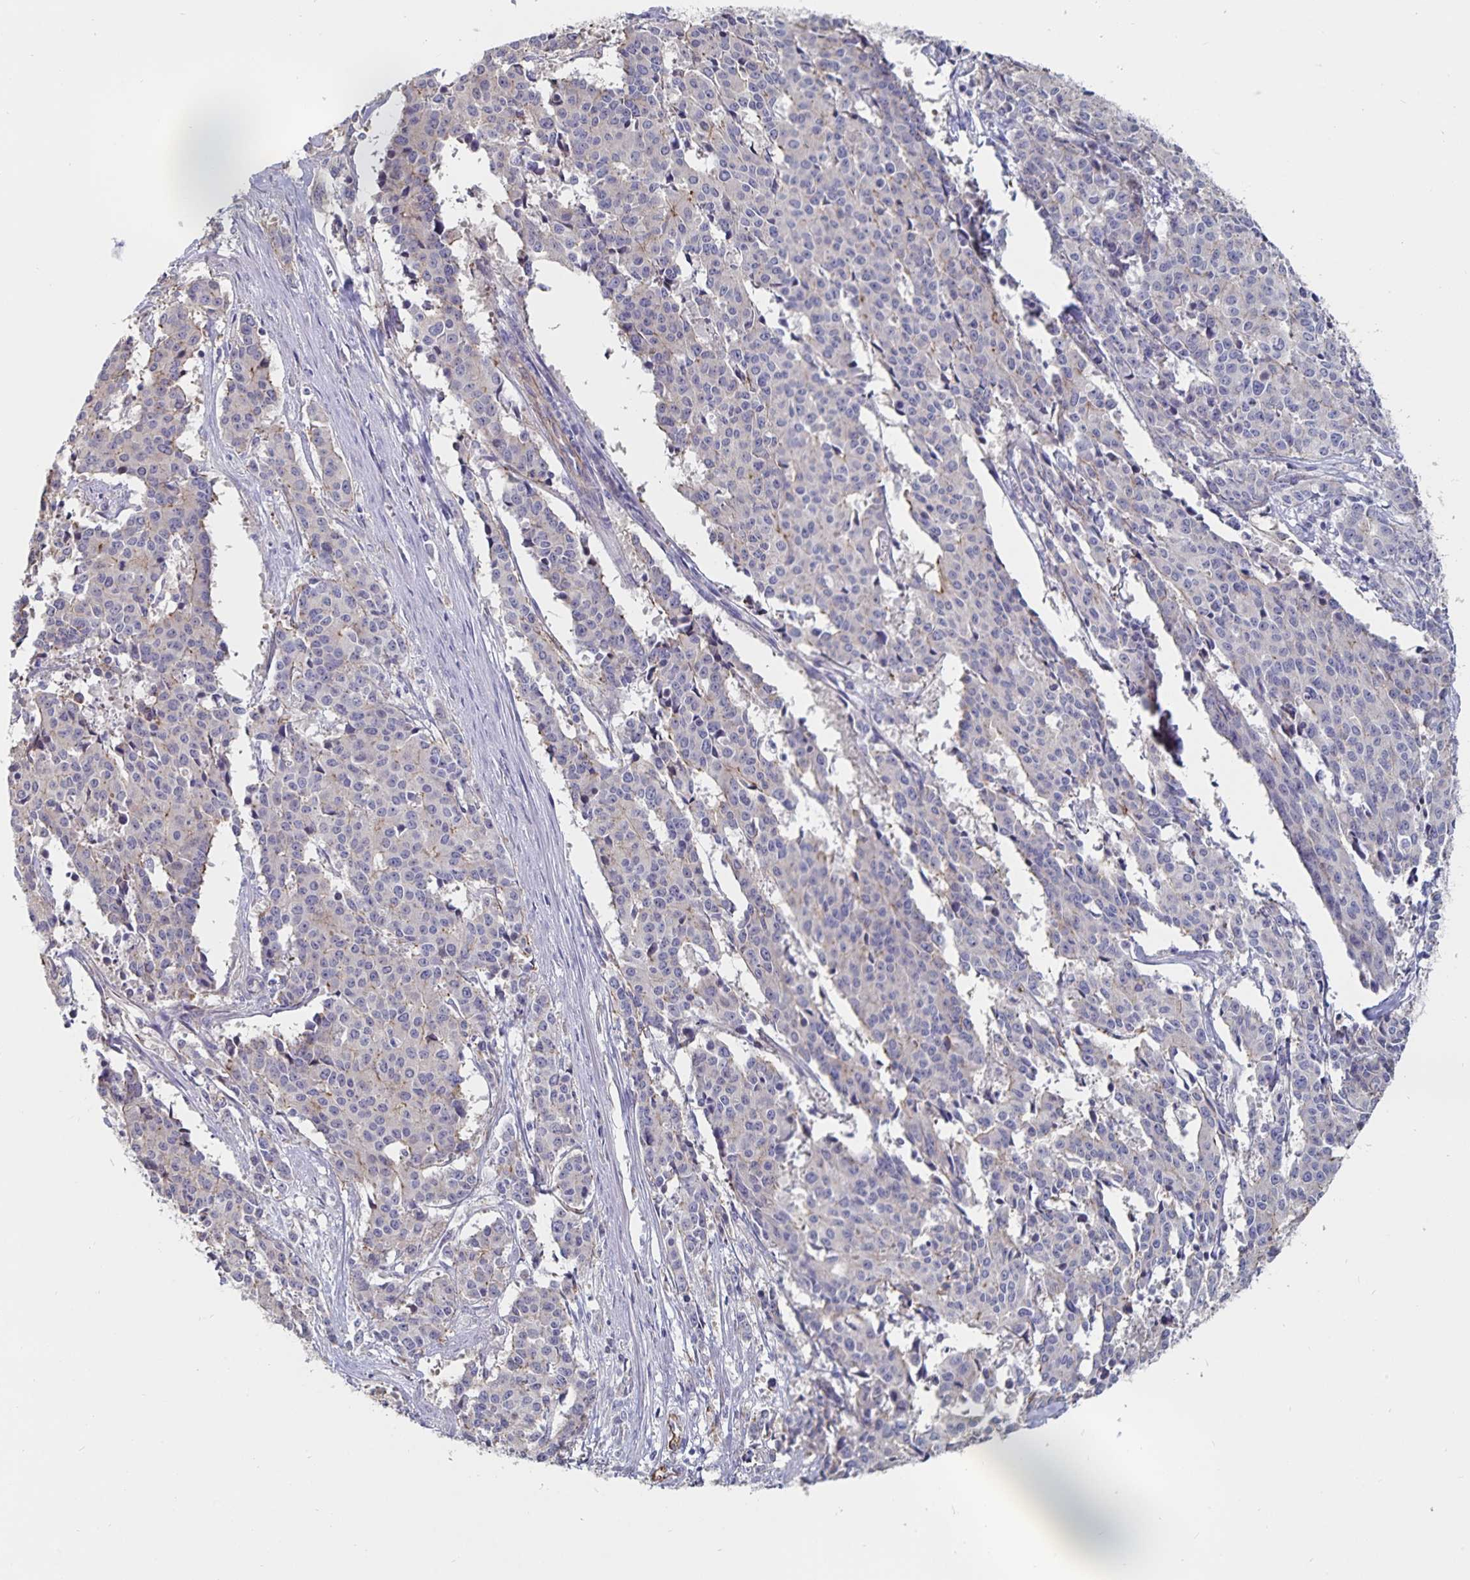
{"staining": {"intensity": "negative", "quantity": "none", "location": "none"}, "tissue": "cervical cancer", "cell_type": "Tumor cells", "image_type": "cancer", "snomed": [{"axis": "morphology", "description": "Squamous cell carcinoma, NOS"}, {"axis": "topography", "description": "Cervix"}], "caption": "Tumor cells are negative for protein expression in human squamous cell carcinoma (cervical). (Brightfield microscopy of DAB immunohistochemistry at high magnification).", "gene": "SSTR1", "patient": {"sex": "female", "age": 28}}